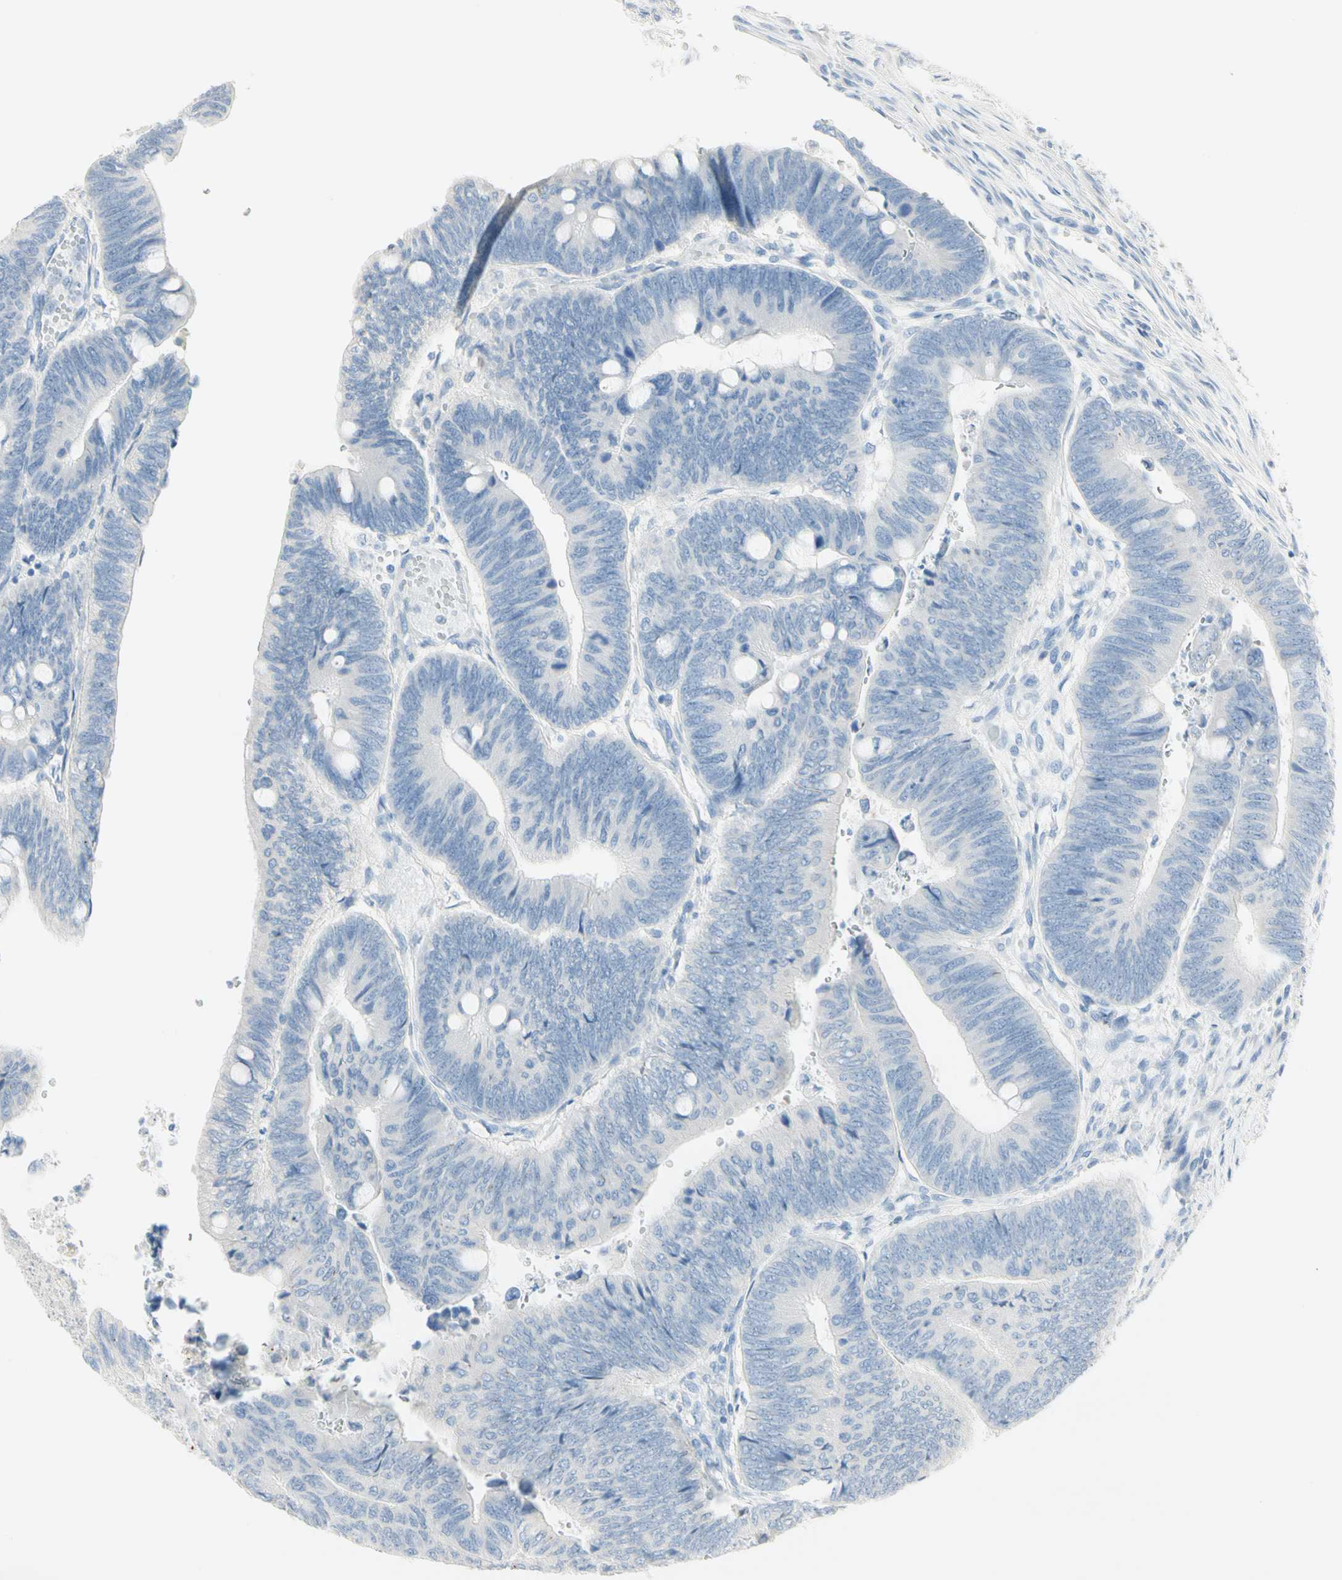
{"staining": {"intensity": "negative", "quantity": "none", "location": "none"}, "tissue": "colorectal cancer", "cell_type": "Tumor cells", "image_type": "cancer", "snomed": [{"axis": "morphology", "description": "Normal tissue, NOS"}, {"axis": "morphology", "description": "Adenocarcinoma, NOS"}, {"axis": "topography", "description": "Rectum"}, {"axis": "topography", "description": "Peripheral nerve tissue"}], "caption": "This micrograph is of colorectal cancer stained with IHC to label a protein in brown with the nuclei are counter-stained blue. There is no positivity in tumor cells.", "gene": "ALDH18A1", "patient": {"sex": "male", "age": 92}}